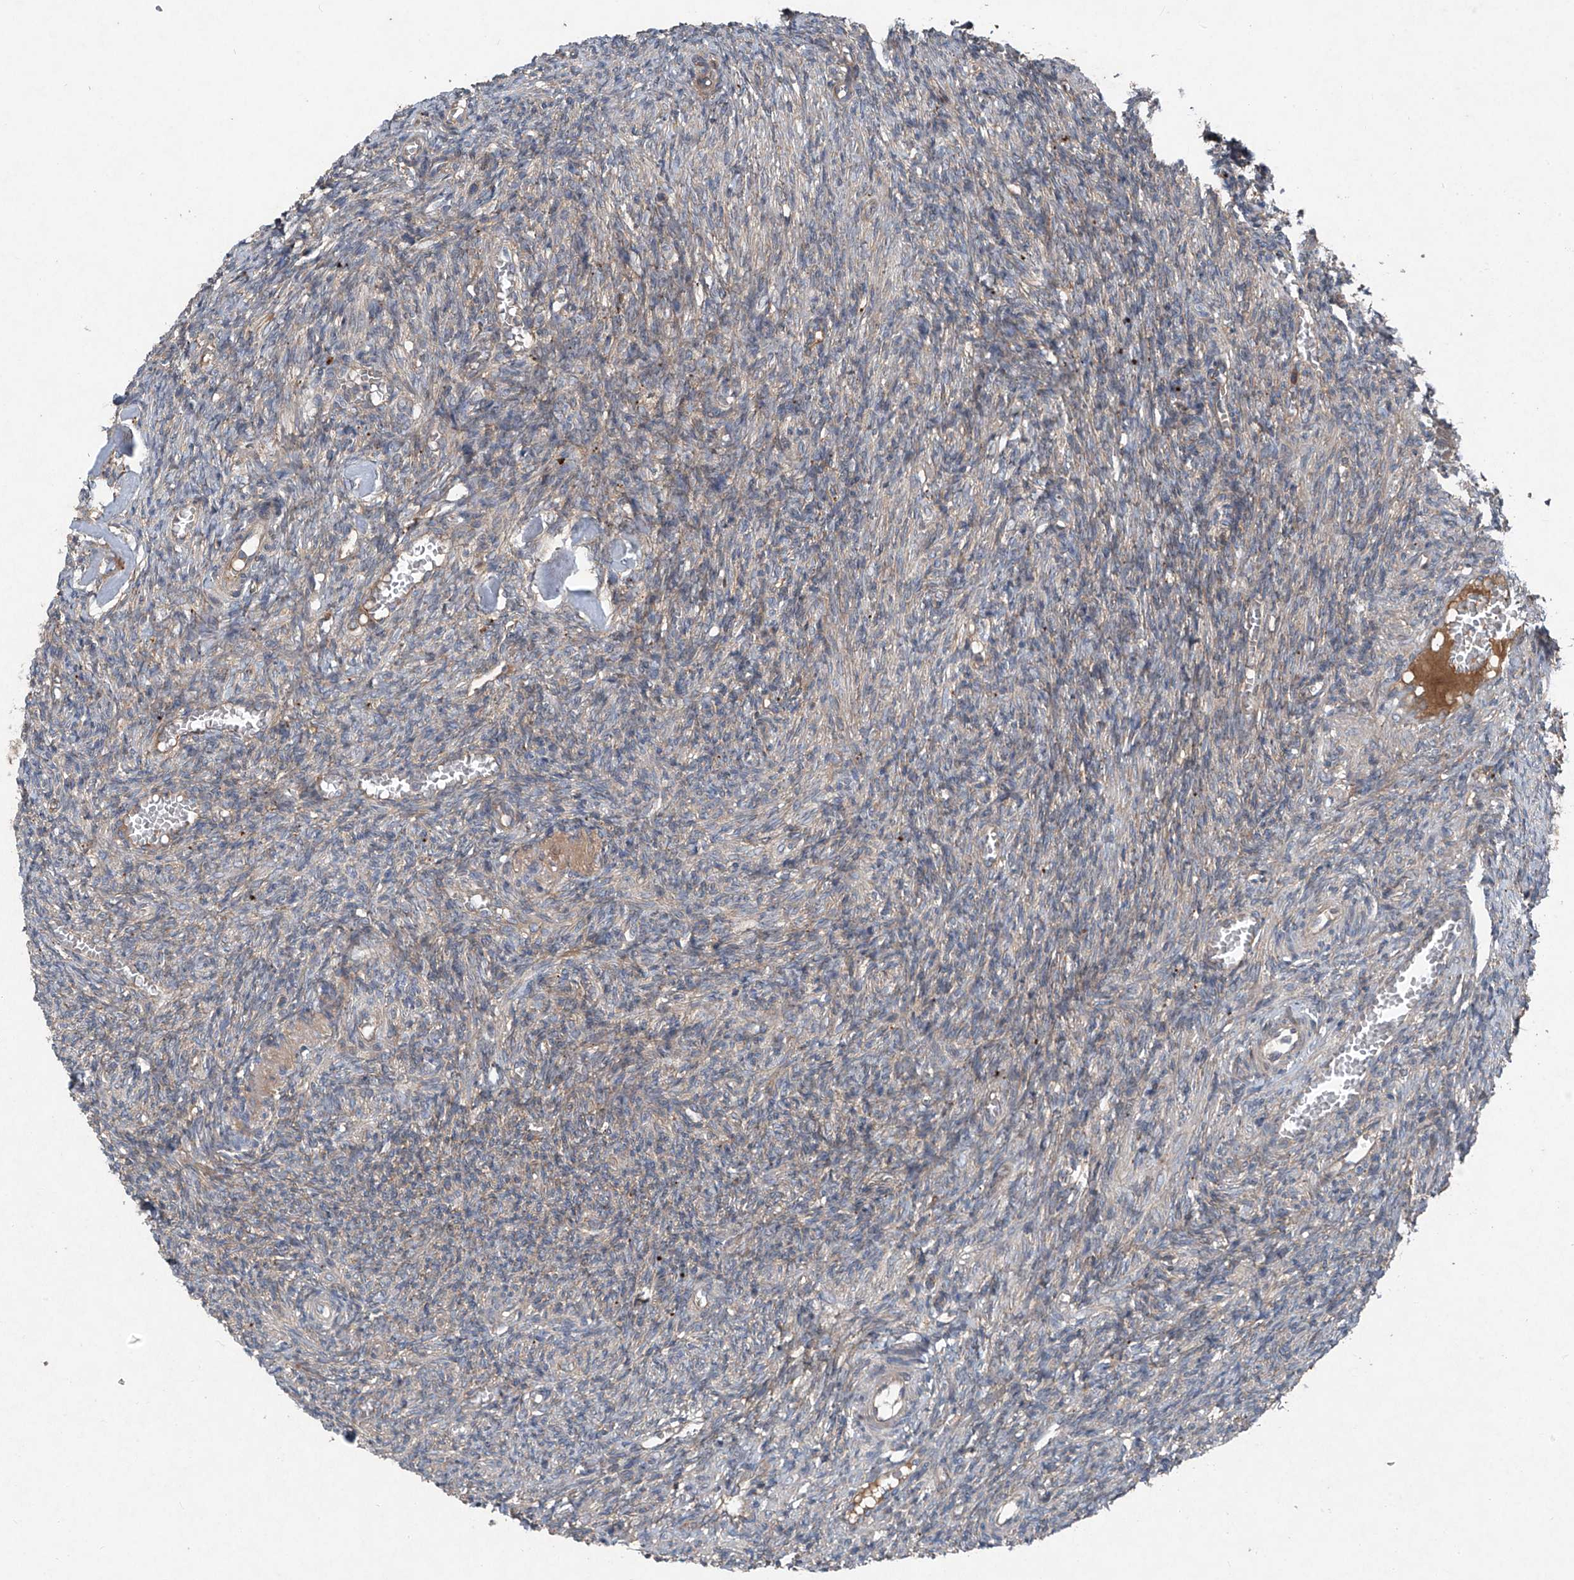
{"staining": {"intensity": "weak", "quantity": "25%-75%", "location": "cytoplasmic/membranous"}, "tissue": "ovary", "cell_type": "Ovarian stroma cells", "image_type": "normal", "snomed": [{"axis": "morphology", "description": "Normal tissue, NOS"}, {"axis": "topography", "description": "Ovary"}], "caption": "IHC photomicrograph of unremarkable ovary stained for a protein (brown), which demonstrates low levels of weak cytoplasmic/membranous expression in about 25%-75% of ovarian stroma cells.", "gene": "FOXRED2", "patient": {"sex": "female", "age": 27}}